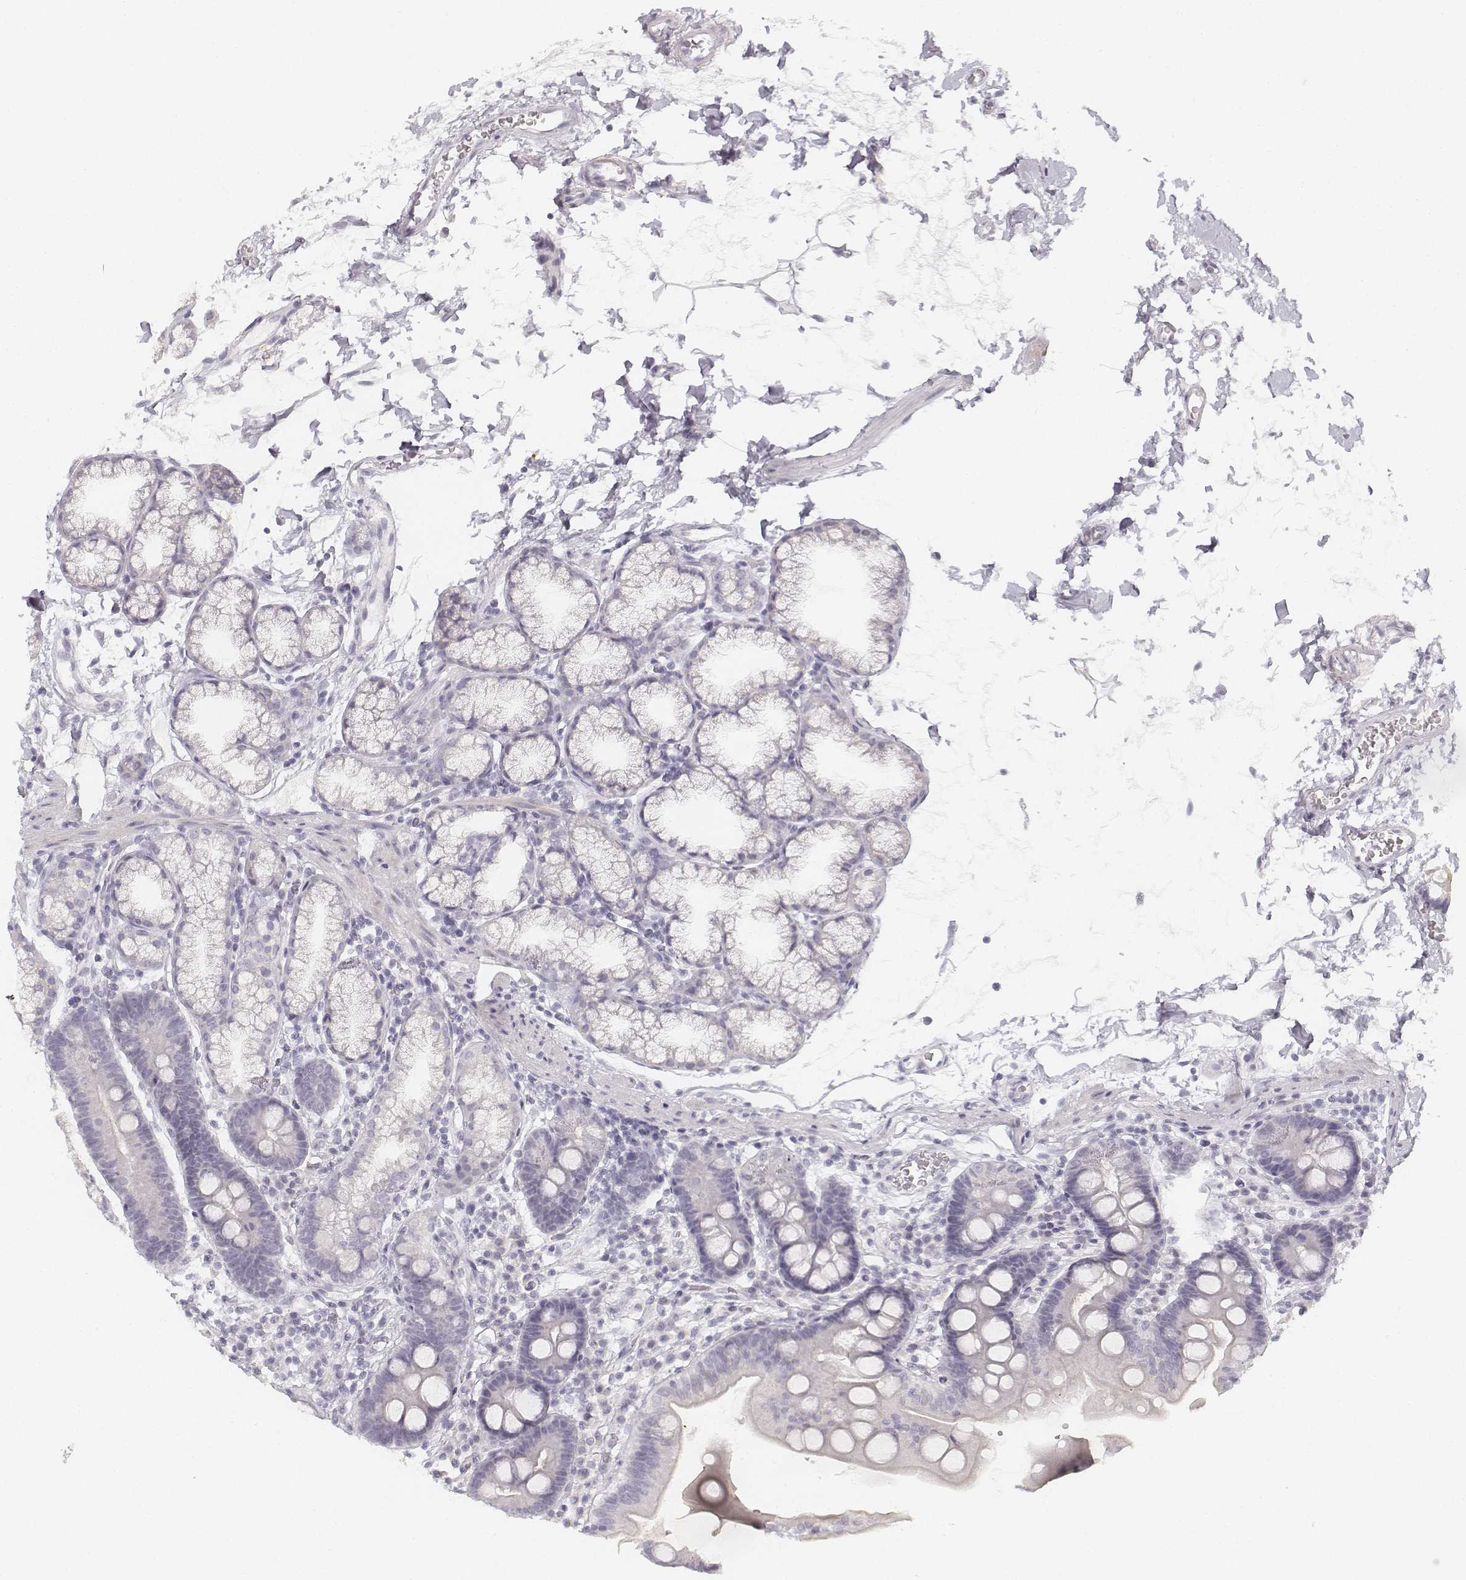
{"staining": {"intensity": "negative", "quantity": "none", "location": "none"}, "tissue": "duodenum", "cell_type": "Glandular cells", "image_type": "normal", "snomed": [{"axis": "morphology", "description": "Normal tissue, NOS"}, {"axis": "topography", "description": "Pancreas"}, {"axis": "topography", "description": "Duodenum"}], "caption": "Immunohistochemistry (IHC) photomicrograph of unremarkable human duodenum stained for a protein (brown), which demonstrates no positivity in glandular cells.", "gene": "KRT25", "patient": {"sex": "male", "age": 59}}